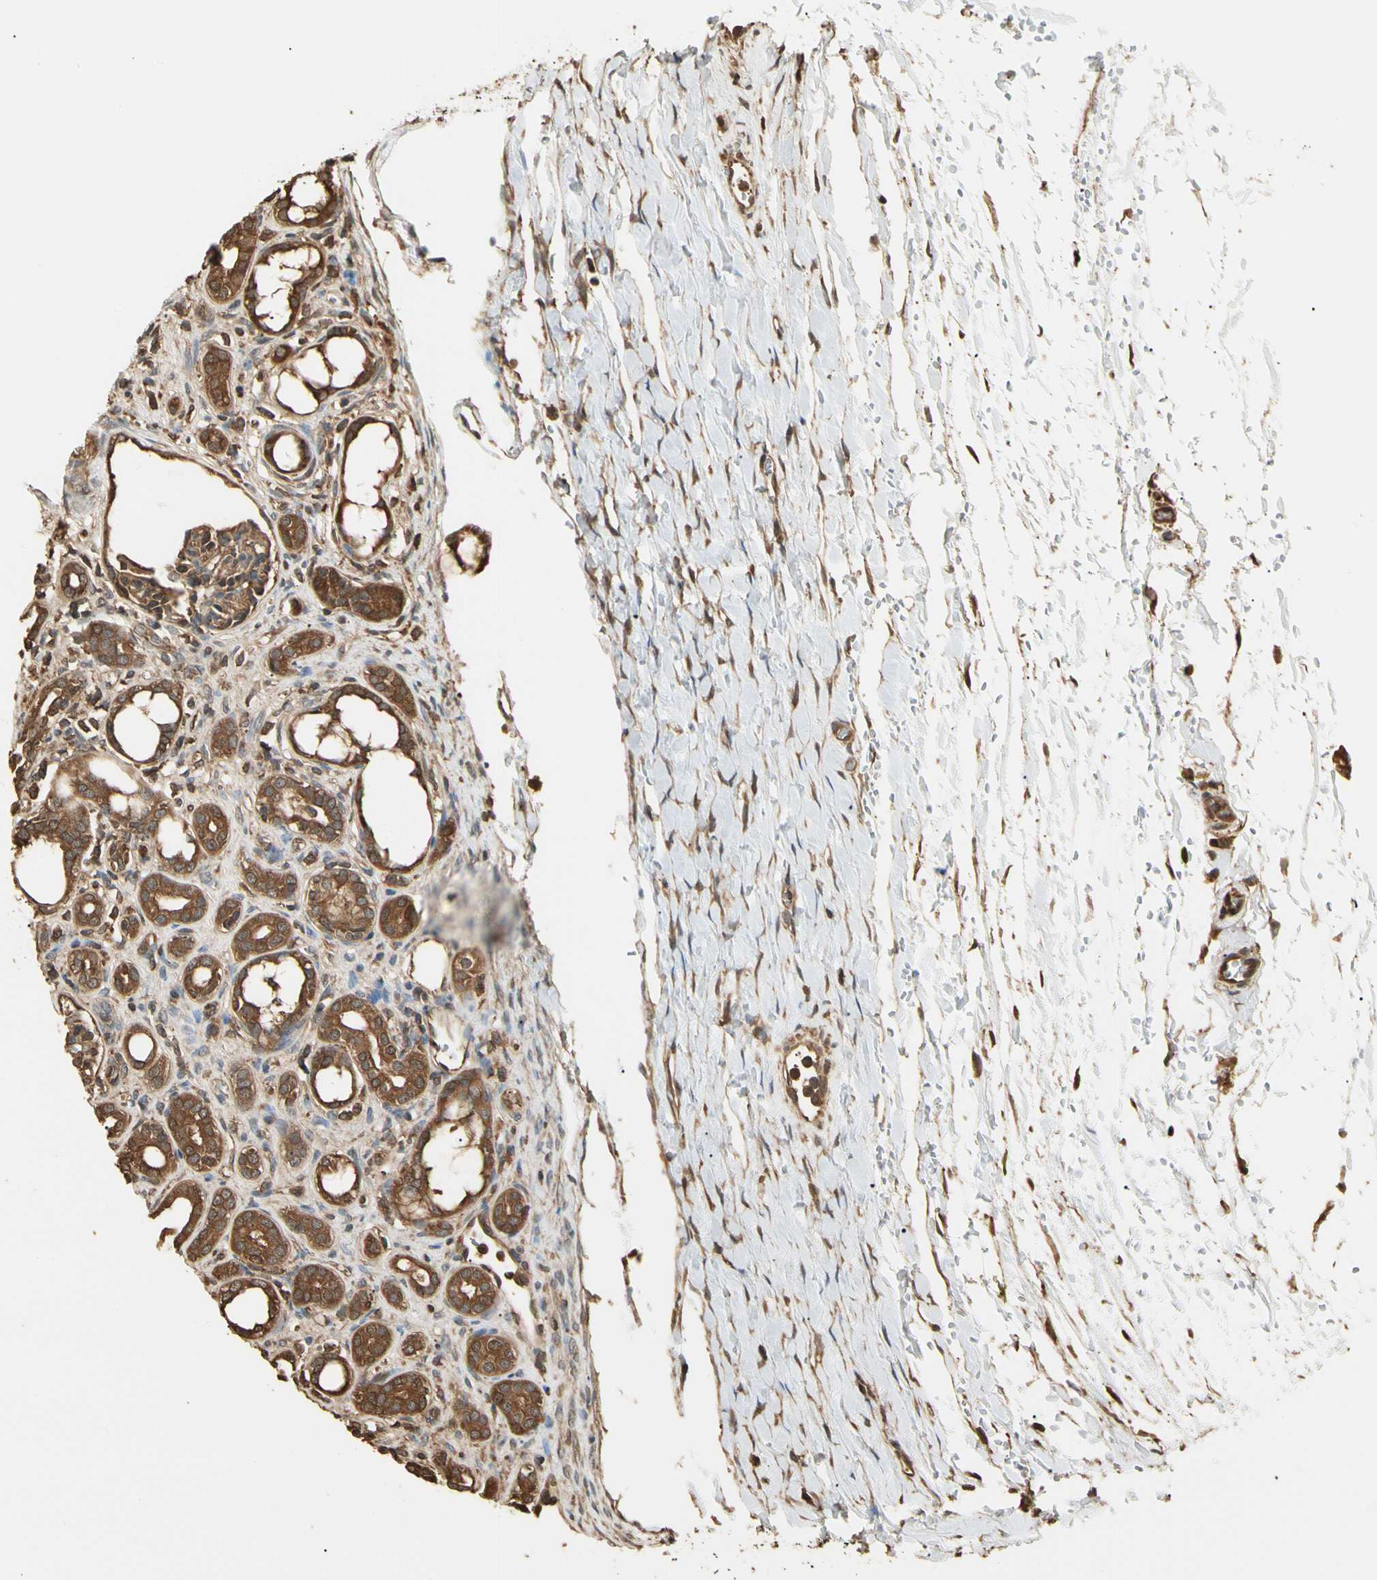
{"staining": {"intensity": "moderate", "quantity": ">75%", "location": "cytoplasmic/membranous"}, "tissue": "kidney", "cell_type": "Cells in glomeruli", "image_type": "normal", "snomed": [{"axis": "morphology", "description": "Normal tissue, NOS"}, {"axis": "topography", "description": "Kidney"}], "caption": "Protein expression analysis of normal human kidney reveals moderate cytoplasmic/membranous positivity in approximately >75% of cells in glomeruli. Using DAB (3,3'-diaminobenzidine) (brown) and hematoxylin (blue) stains, captured at high magnification using brightfield microscopy.", "gene": "YWHAE", "patient": {"sex": "male", "age": 7}}